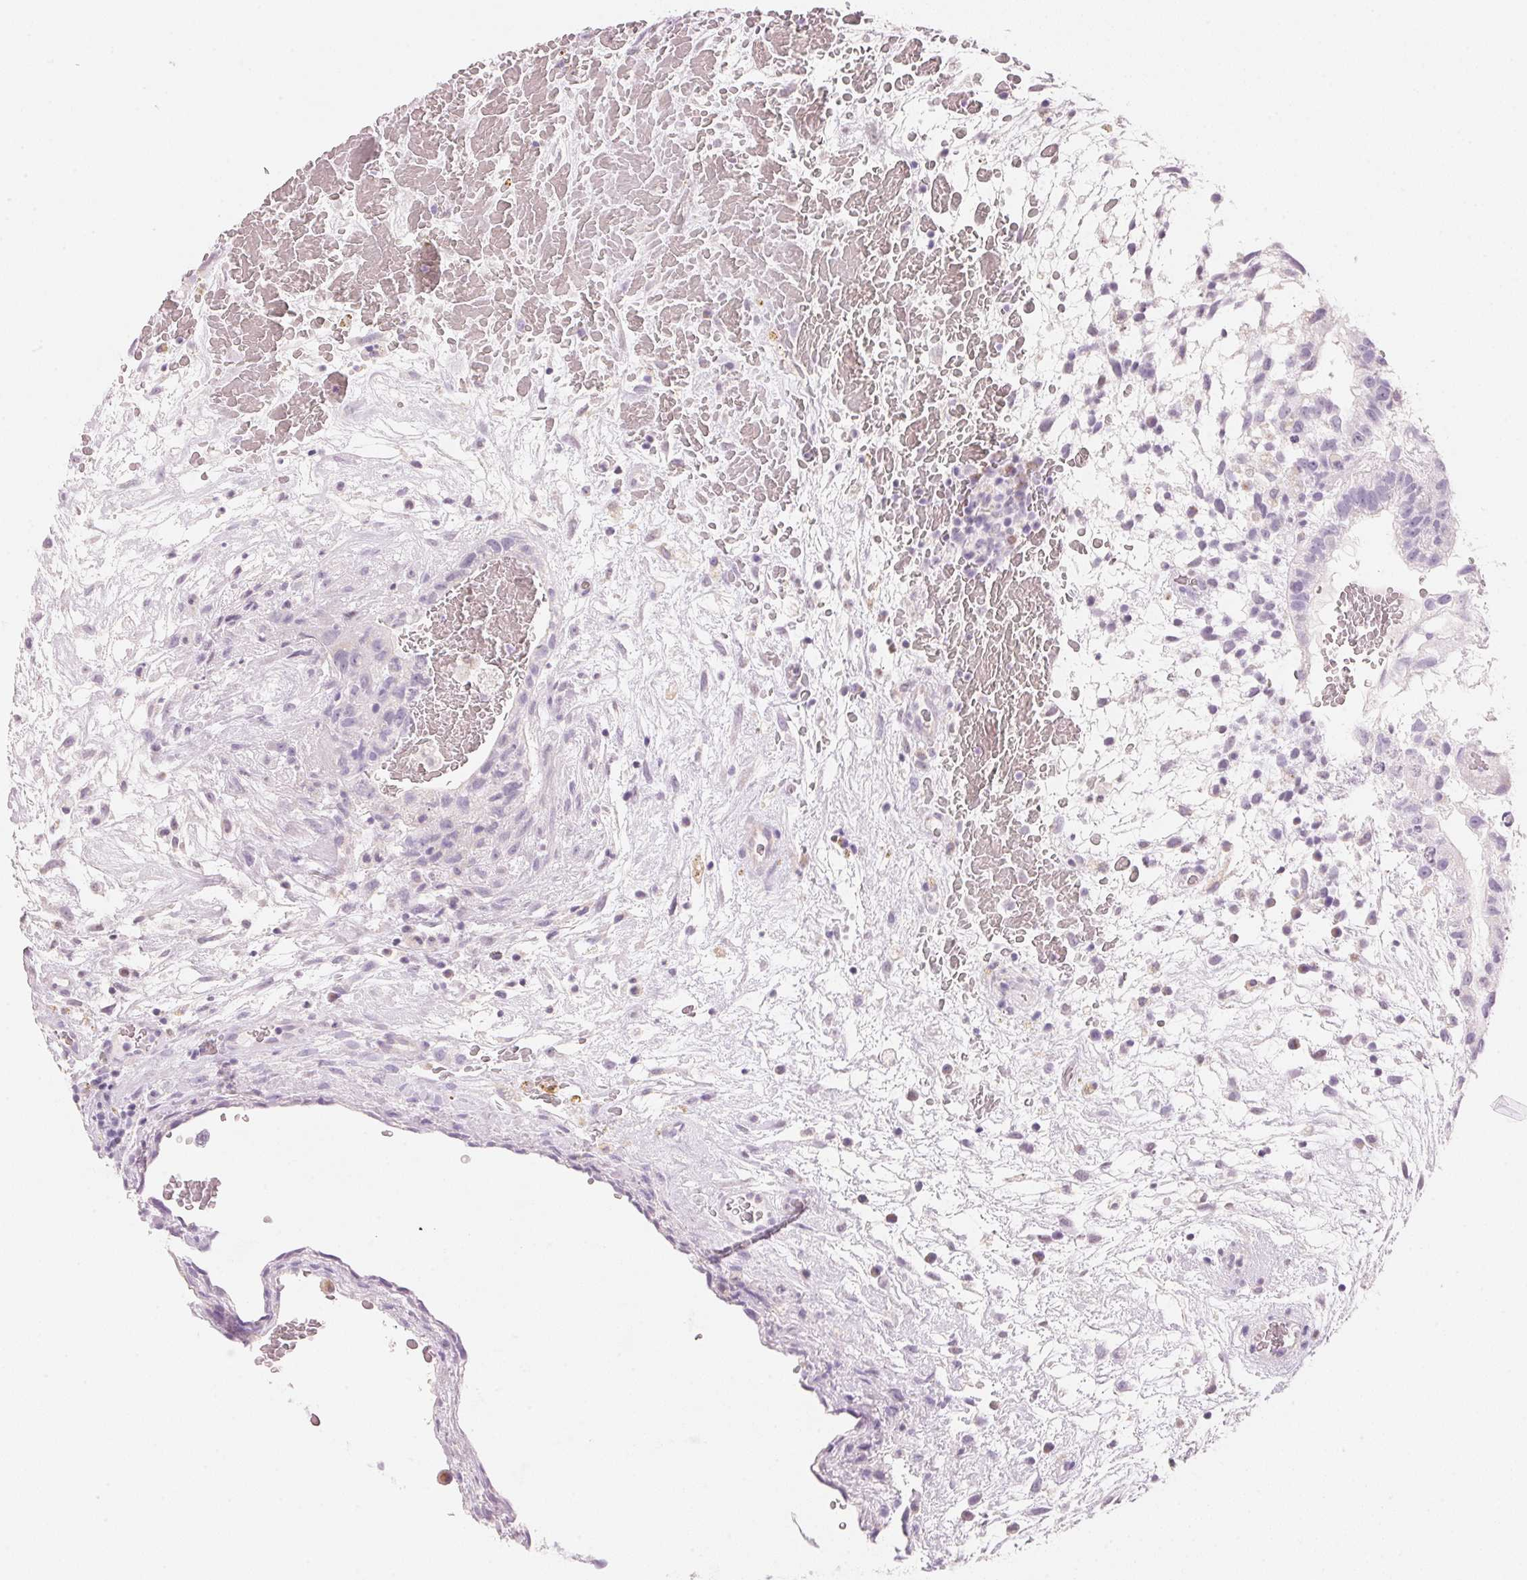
{"staining": {"intensity": "negative", "quantity": "none", "location": "none"}, "tissue": "testis cancer", "cell_type": "Tumor cells", "image_type": "cancer", "snomed": [{"axis": "morphology", "description": "Normal tissue, NOS"}, {"axis": "morphology", "description": "Carcinoma, Embryonal, NOS"}, {"axis": "topography", "description": "Testis"}], "caption": "This micrograph is of testis cancer stained with immunohistochemistry to label a protein in brown with the nuclei are counter-stained blue. There is no staining in tumor cells.", "gene": "HOXB13", "patient": {"sex": "male", "age": 32}}